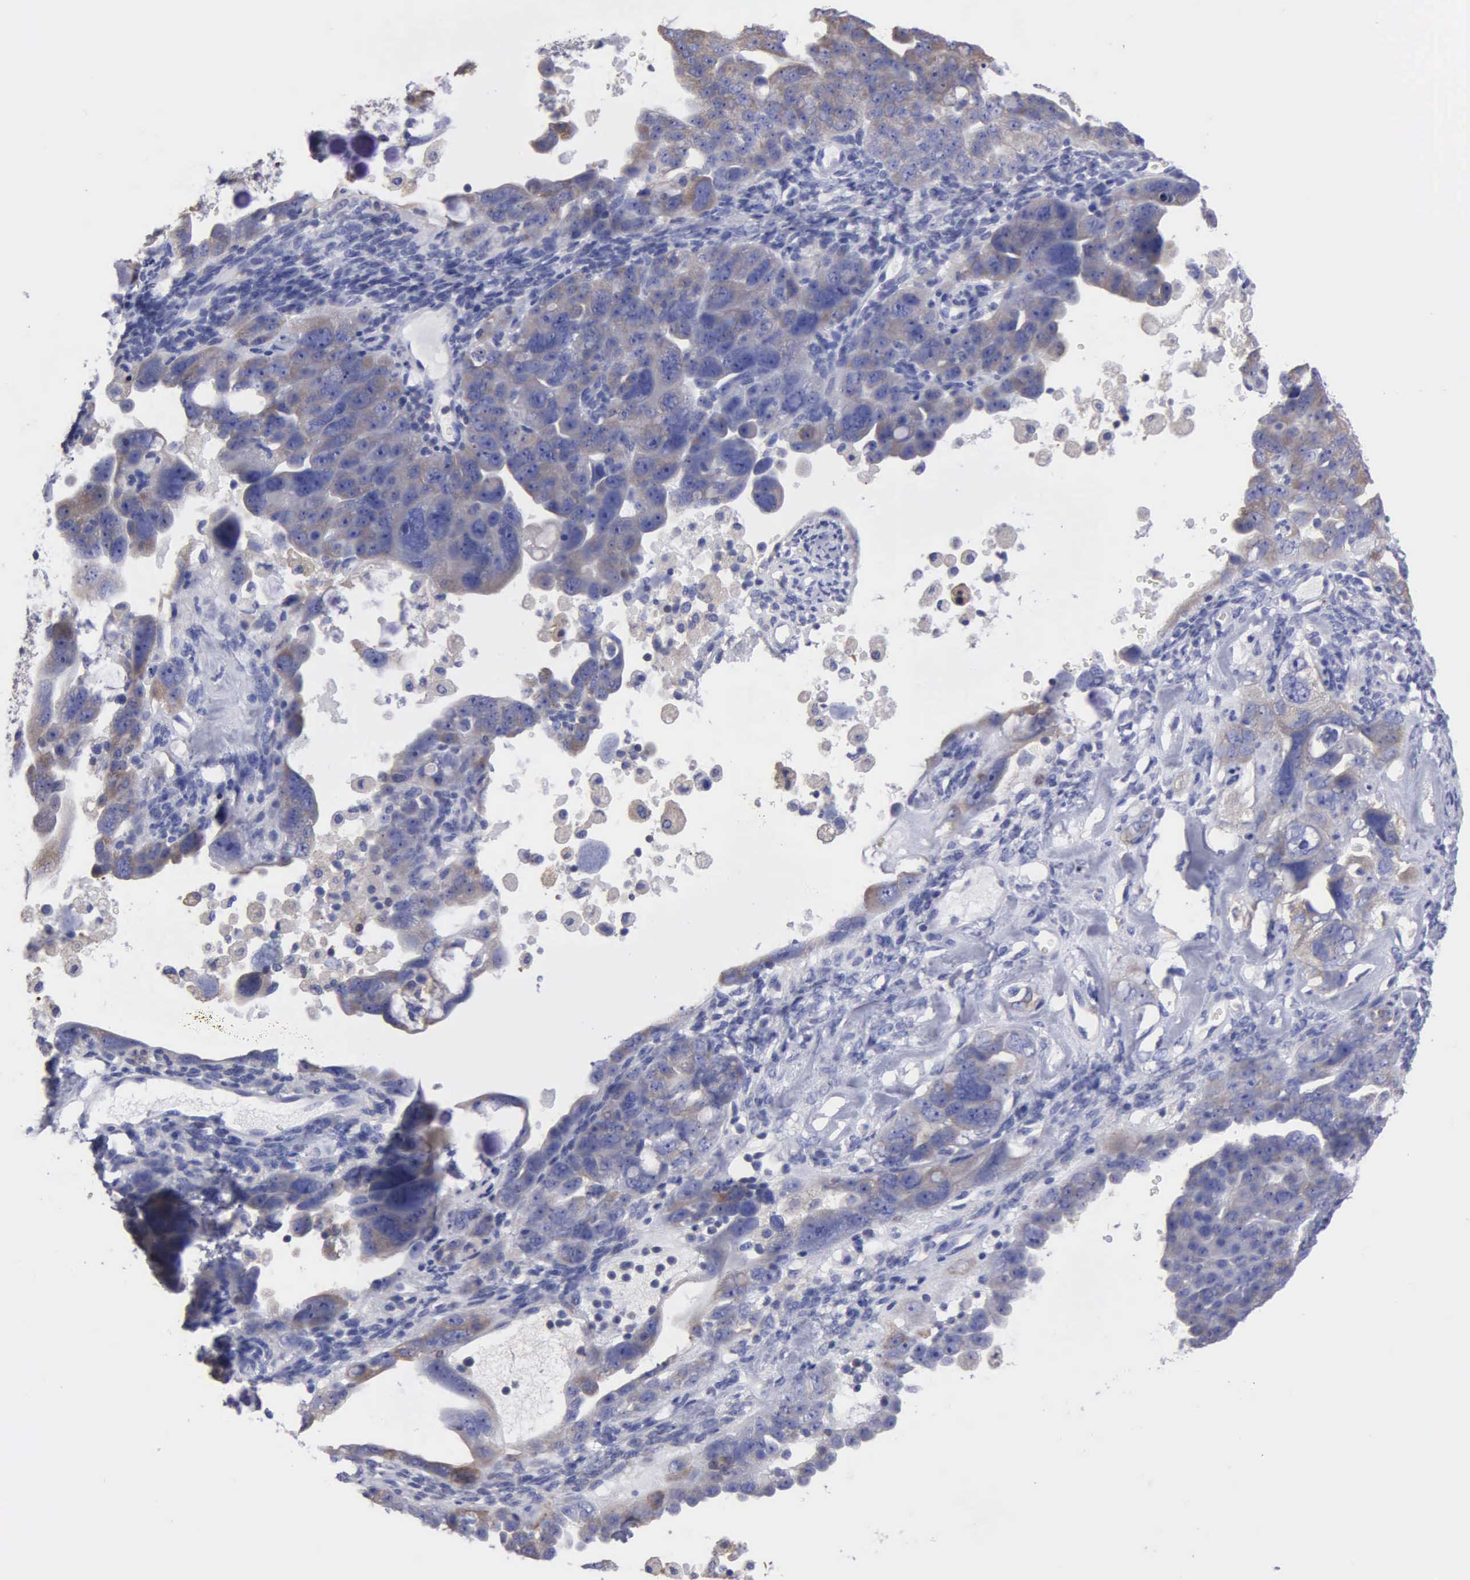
{"staining": {"intensity": "weak", "quantity": "25%-75%", "location": "cytoplasmic/membranous"}, "tissue": "ovarian cancer", "cell_type": "Tumor cells", "image_type": "cancer", "snomed": [{"axis": "morphology", "description": "Cystadenocarcinoma, serous, NOS"}, {"axis": "topography", "description": "Ovary"}], "caption": "A high-resolution photomicrograph shows immunohistochemistry (IHC) staining of ovarian cancer (serous cystadenocarcinoma), which exhibits weak cytoplasmic/membranous positivity in approximately 25%-75% of tumor cells.", "gene": "G6PD", "patient": {"sex": "female", "age": 66}}